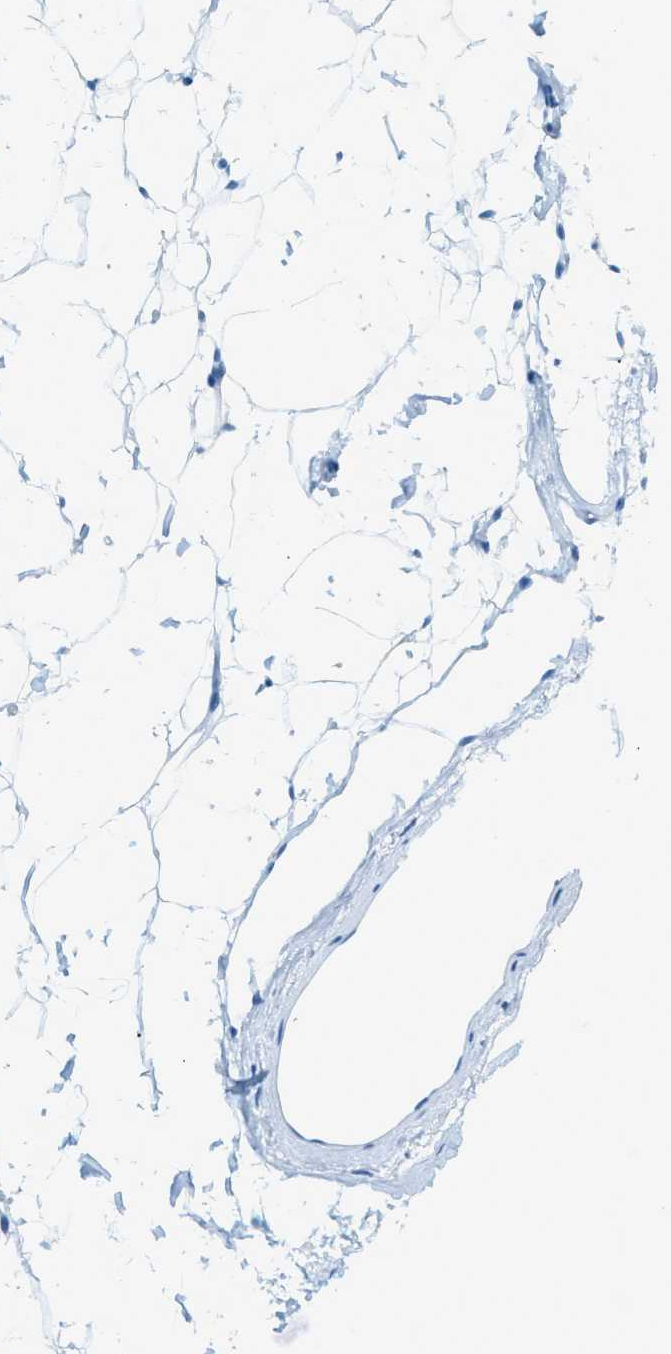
{"staining": {"intensity": "negative", "quantity": "none", "location": "none"}, "tissue": "adipose tissue", "cell_type": "Adipocytes", "image_type": "normal", "snomed": [{"axis": "morphology", "description": "Normal tissue, NOS"}, {"axis": "topography", "description": "Breast"}, {"axis": "topography", "description": "Soft tissue"}], "caption": "IHC image of unremarkable adipose tissue: adipose tissue stained with DAB shows no significant protein expression in adipocytes.", "gene": "C21orf62", "patient": {"sex": "female", "age": 75}}